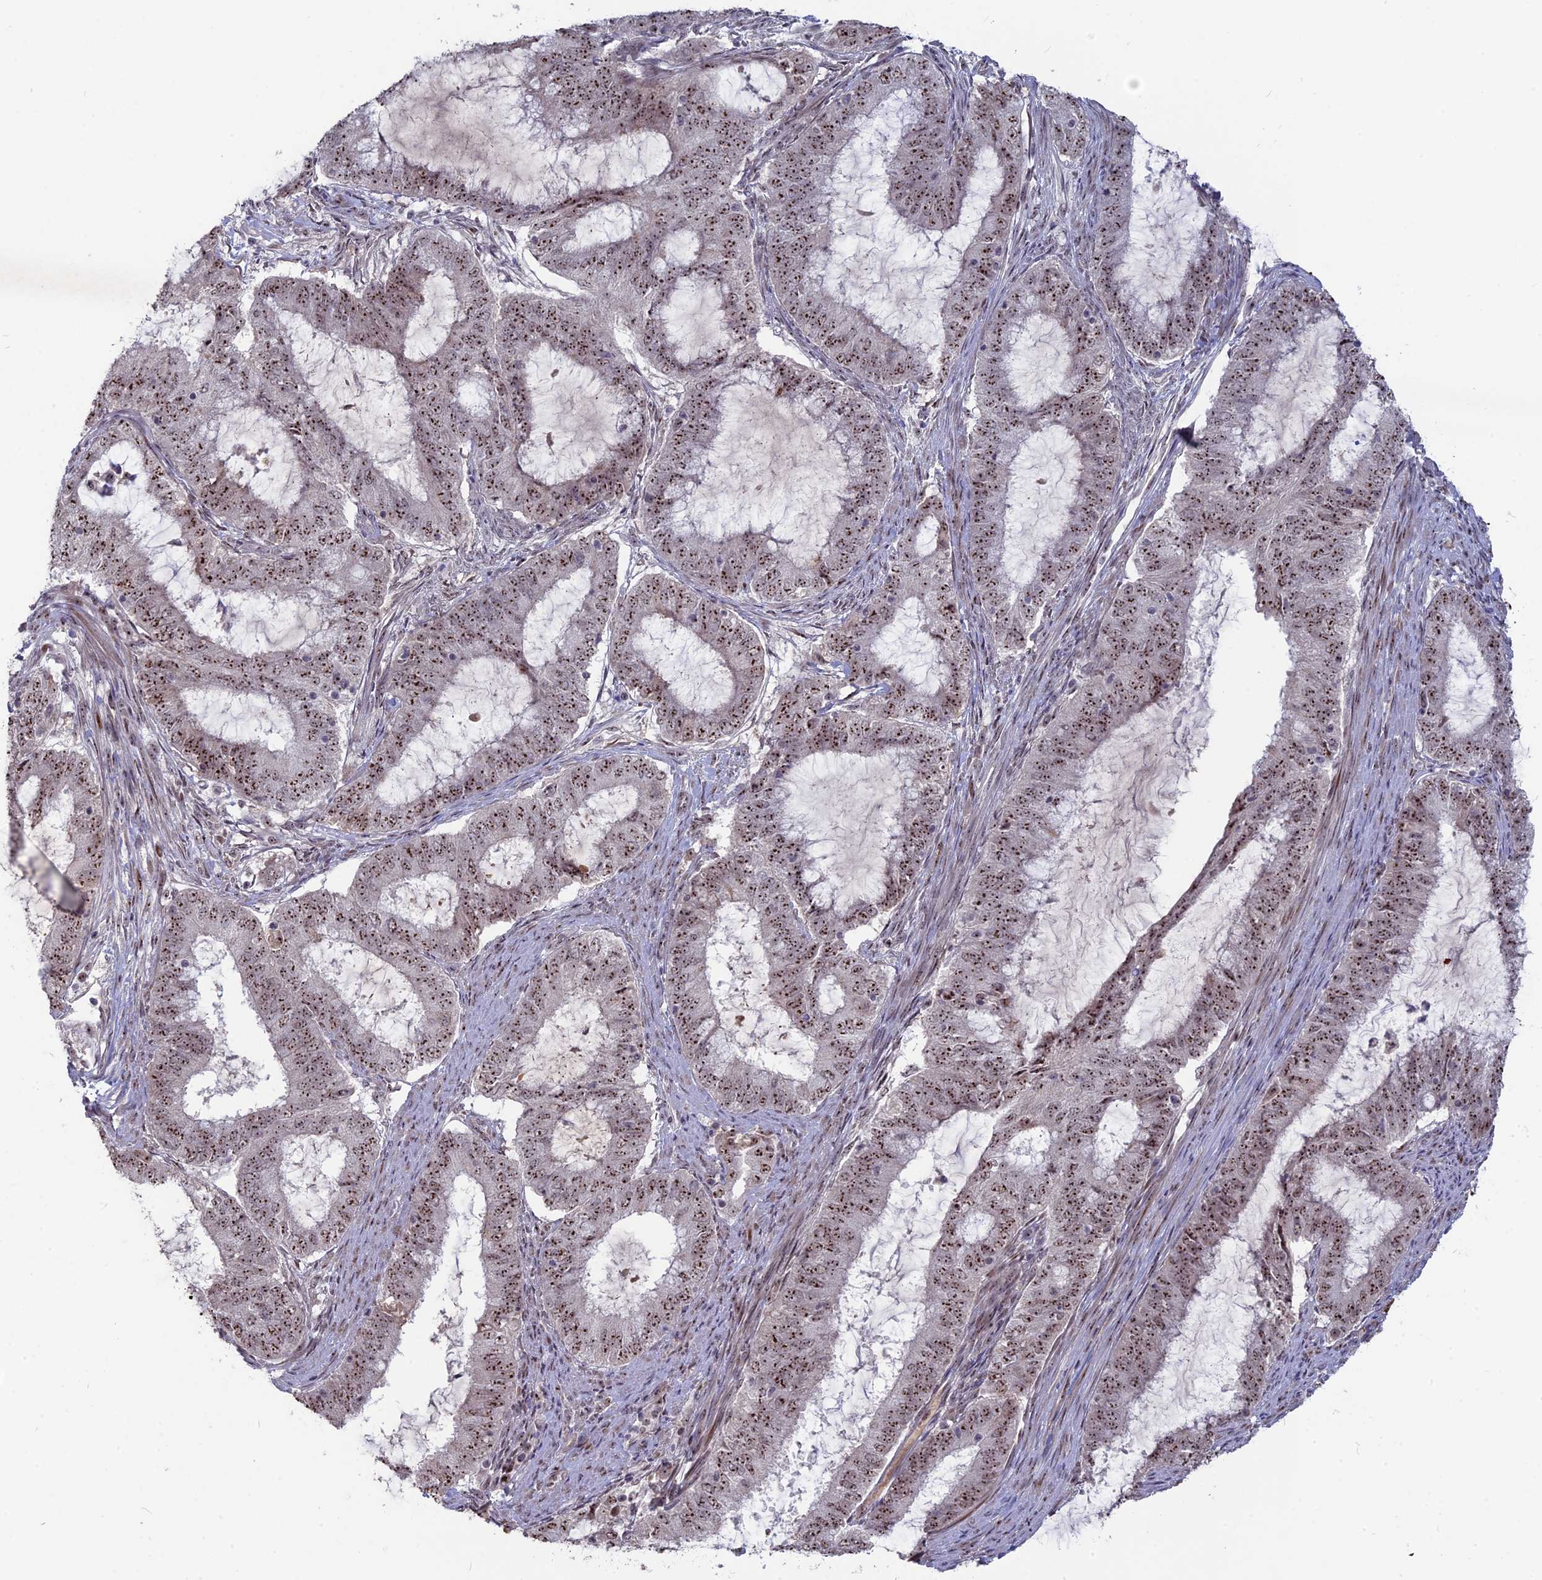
{"staining": {"intensity": "strong", "quantity": ">75%", "location": "nuclear"}, "tissue": "endometrial cancer", "cell_type": "Tumor cells", "image_type": "cancer", "snomed": [{"axis": "morphology", "description": "Adenocarcinoma, NOS"}, {"axis": "topography", "description": "Endometrium"}], "caption": "Adenocarcinoma (endometrial) stained with a protein marker shows strong staining in tumor cells.", "gene": "FAM131A", "patient": {"sex": "female", "age": 51}}